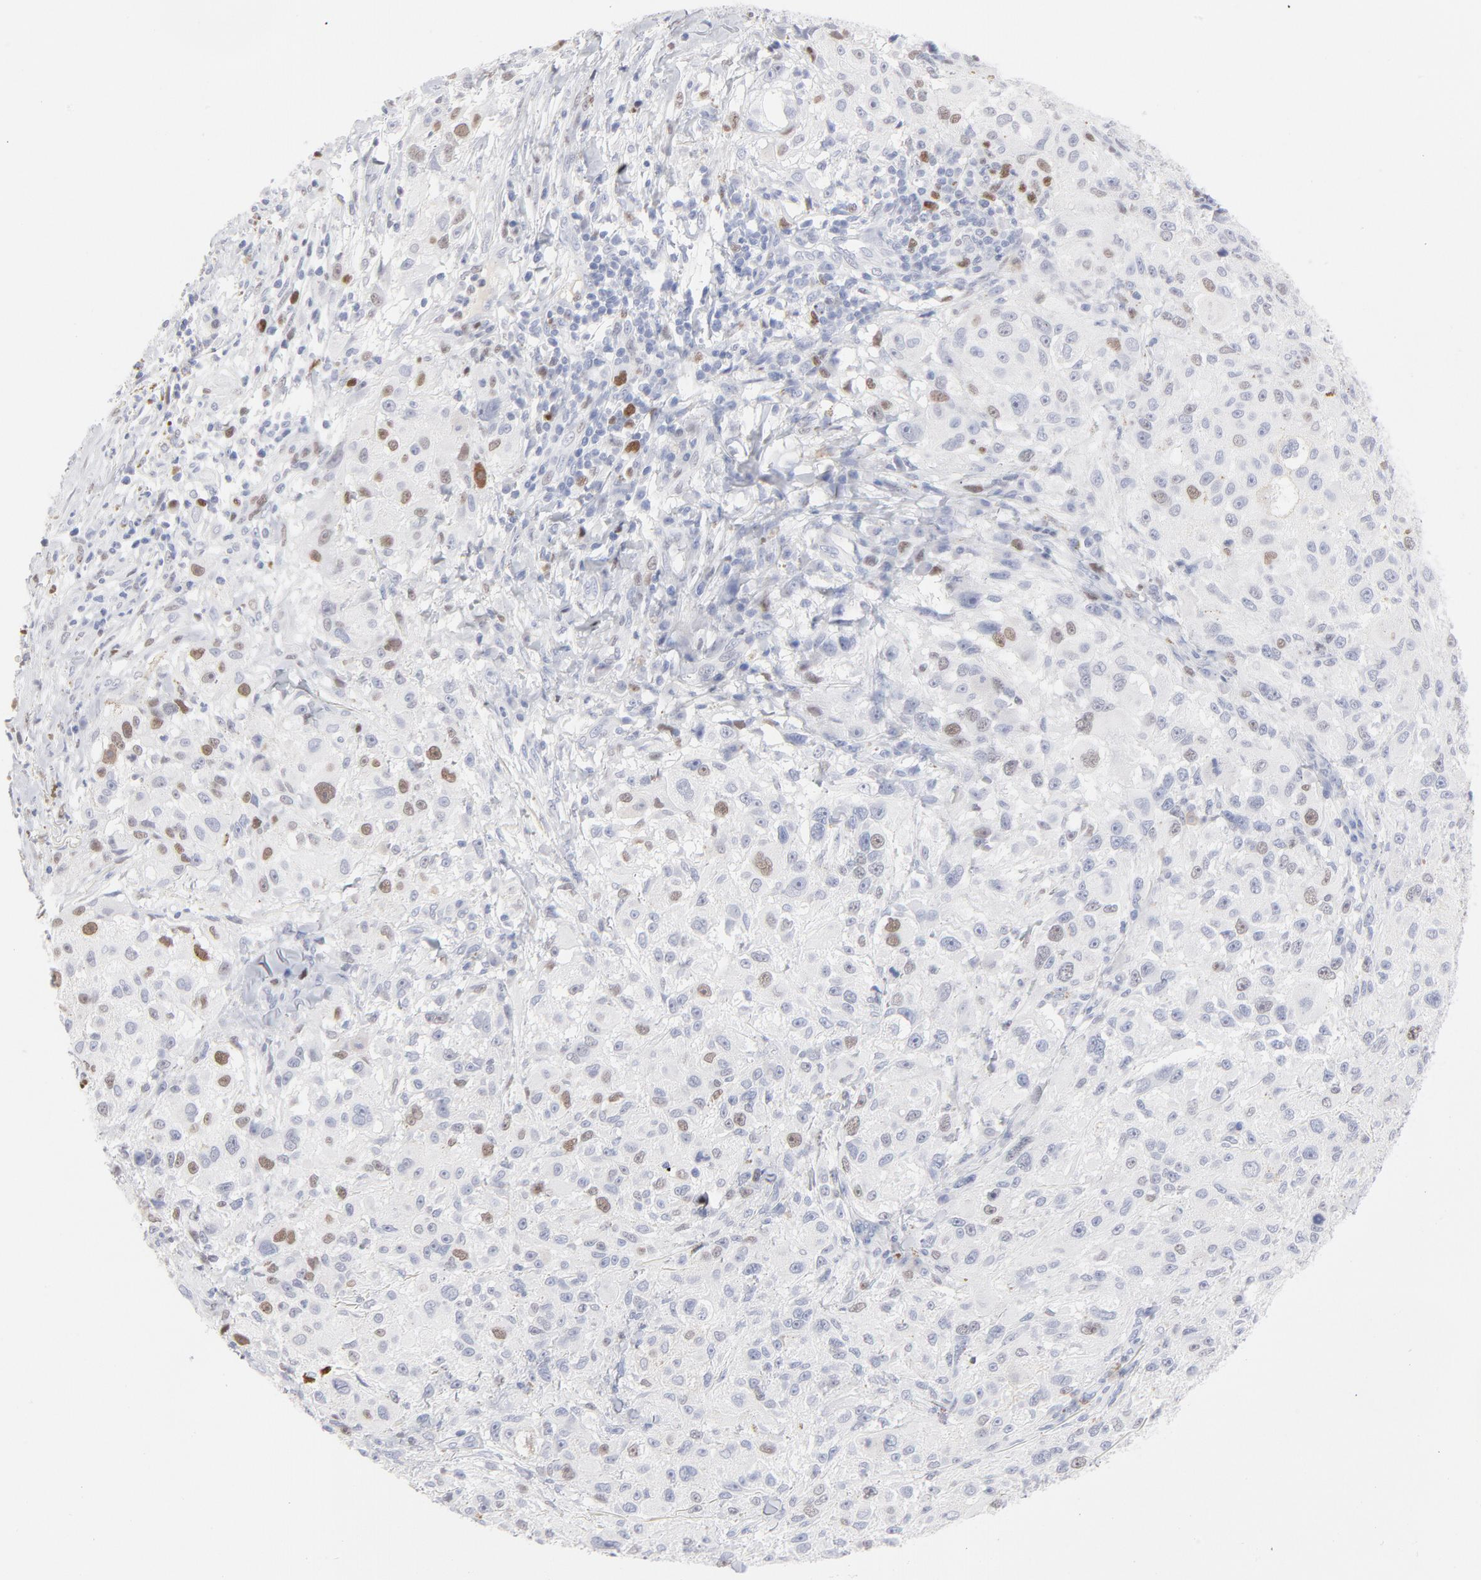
{"staining": {"intensity": "moderate", "quantity": "<25%", "location": "nuclear"}, "tissue": "melanoma", "cell_type": "Tumor cells", "image_type": "cancer", "snomed": [{"axis": "morphology", "description": "Necrosis, NOS"}, {"axis": "morphology", "description": "Malignant melanoma, NOS"}, {"axis": "topography", "description": "Skin"}], "caption": "Immunohistochemistry (IHC) histopathology image of malignant melanoma stained for a protein (brown), which reveals low levels of moderate nuclear expression in about <25% of tumor cells.", "gene": "MCM7", "patient": {"sex": "female", "age": 87}}